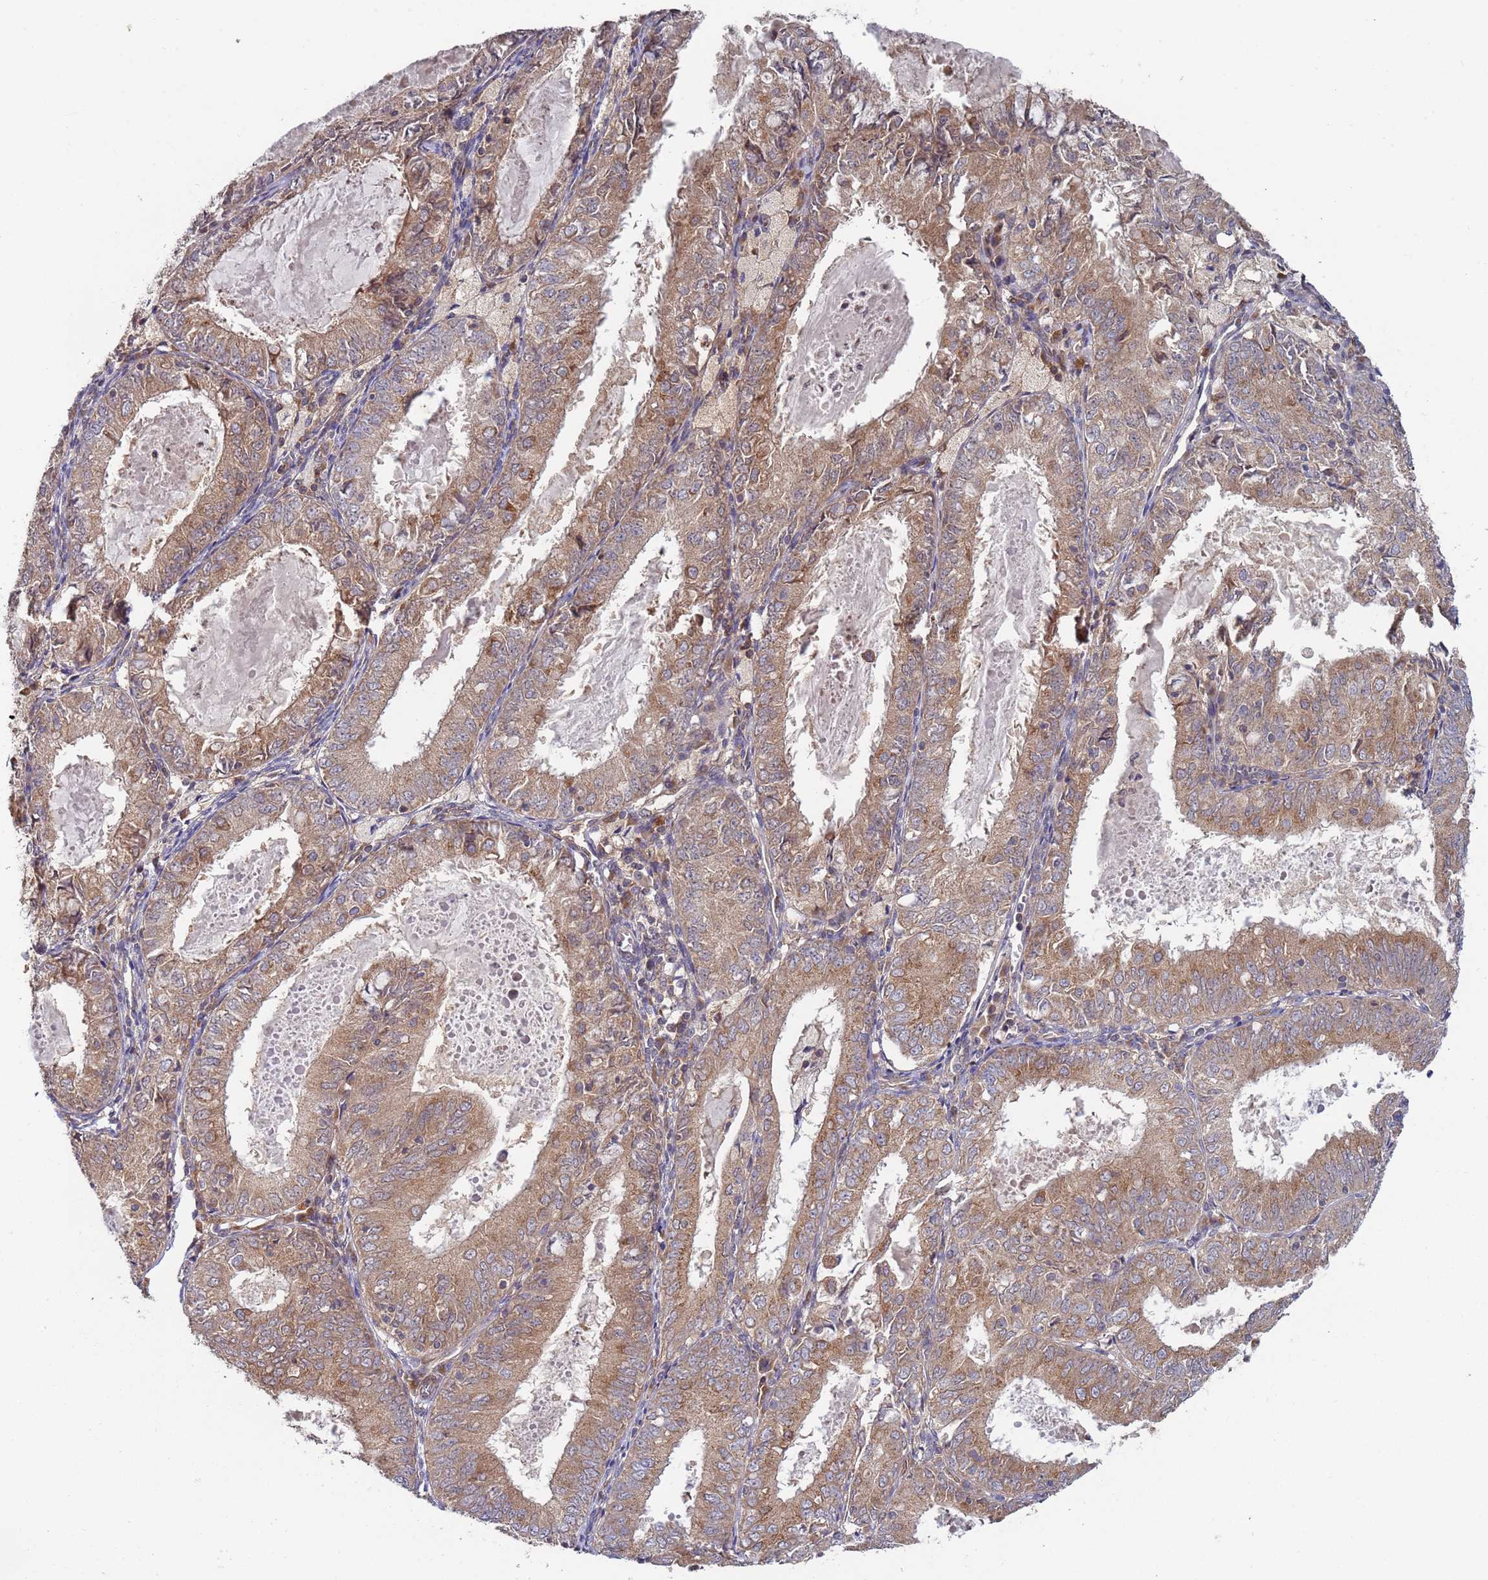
{"staining": {"intensity": "moderate", "quantity": ">75%", "location": "cytoplasmic/membranous"}, "tissue": "endometrial cancer", "cell_type": "Tumor cells", "image_type": "cancer", "snomed": [{"axis": "morphology", "description": "Adenocarcinoma, NOS"}, {"axis": "topography", "description": "Endometrium"}], "caption": "There is medium levels of moderate cytoplasmic/membranous positivity in tumor cells of adenocarcinoma (endometrial), as demonstrated by immunohistochemical staining (brown color).", "gene": "OR5A2", "patient": {"sex": "female", "age": 57}}